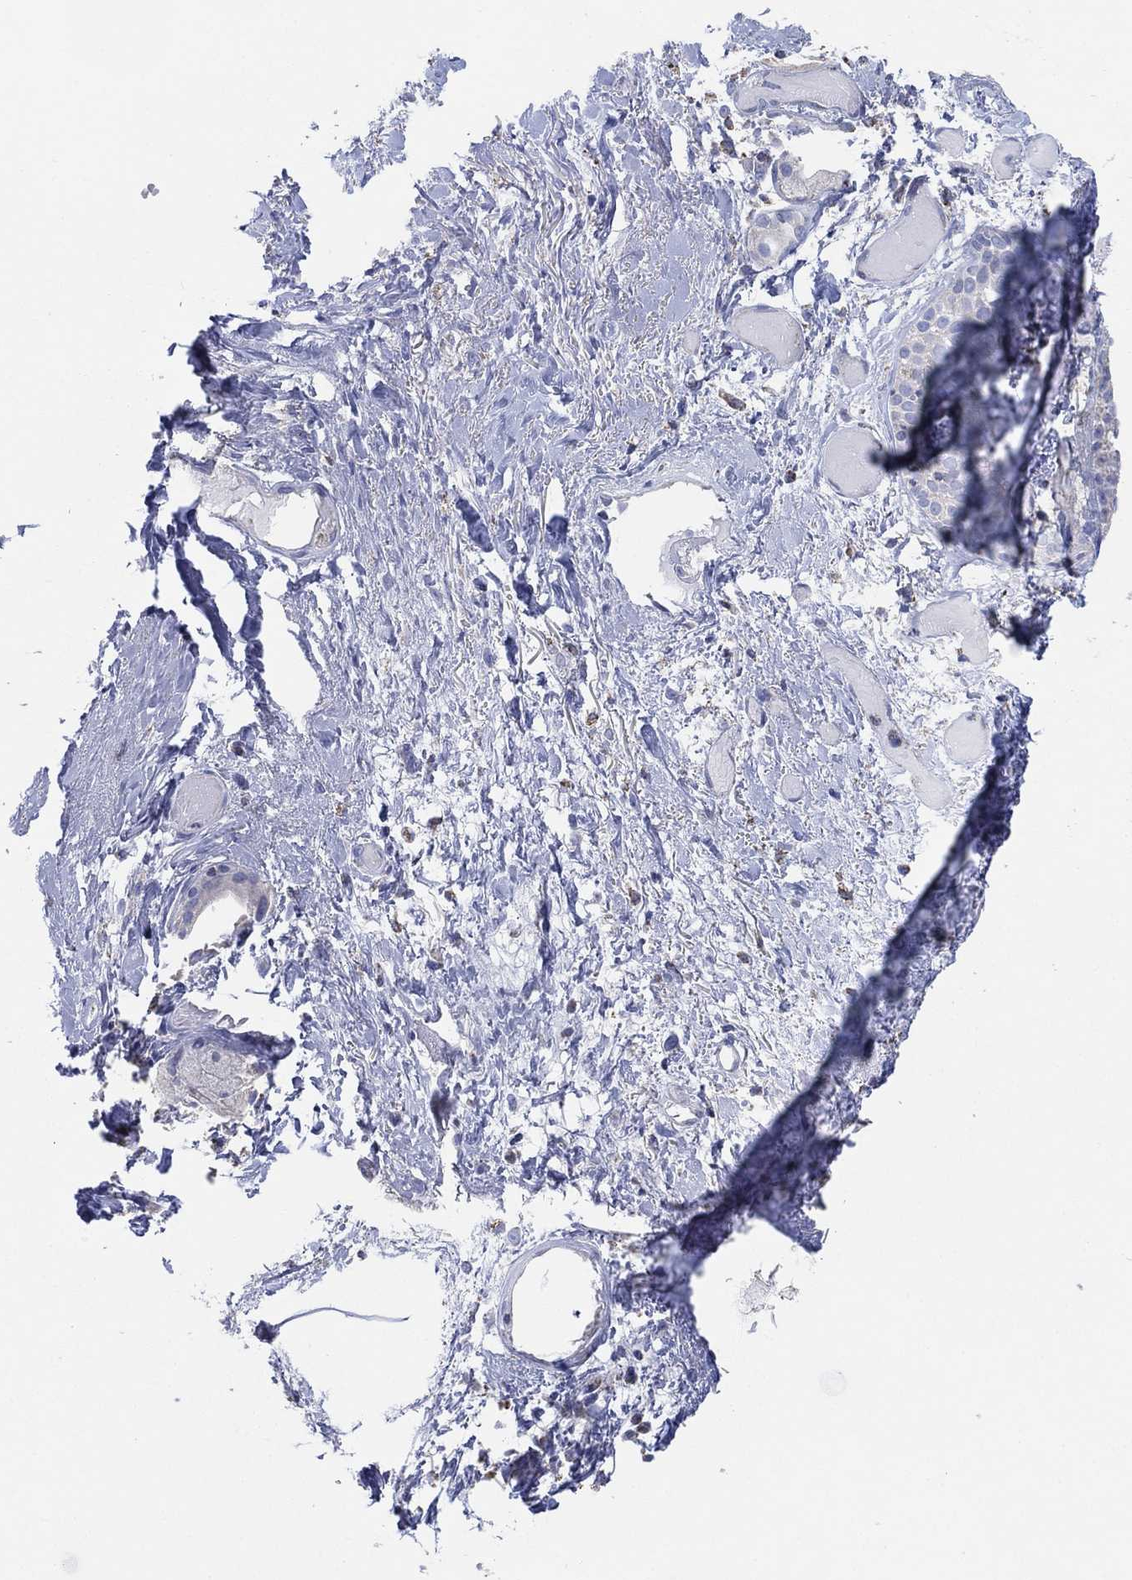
{"staining": {"intensity": "negative", "quantity": "none", "location": "none"}, "tissue": "soft tissue", "cell_type": "Fibroblasts", "image_type": "normal", "snomed": [{"axis": "morphology", "description": "Normal tissue, NOS"}, {"axis": "topography", "description": "Cartilage tissue"}], "caption": "Unremarkable soft tissue was stained to show a protein in brown. There is no significant expression in fibroblasts. (Brightfield microscopy of DAB immunohistochemistry at high magnification).", "gene": "CFTR", "patient": {"sex": "male", "age": 62}}